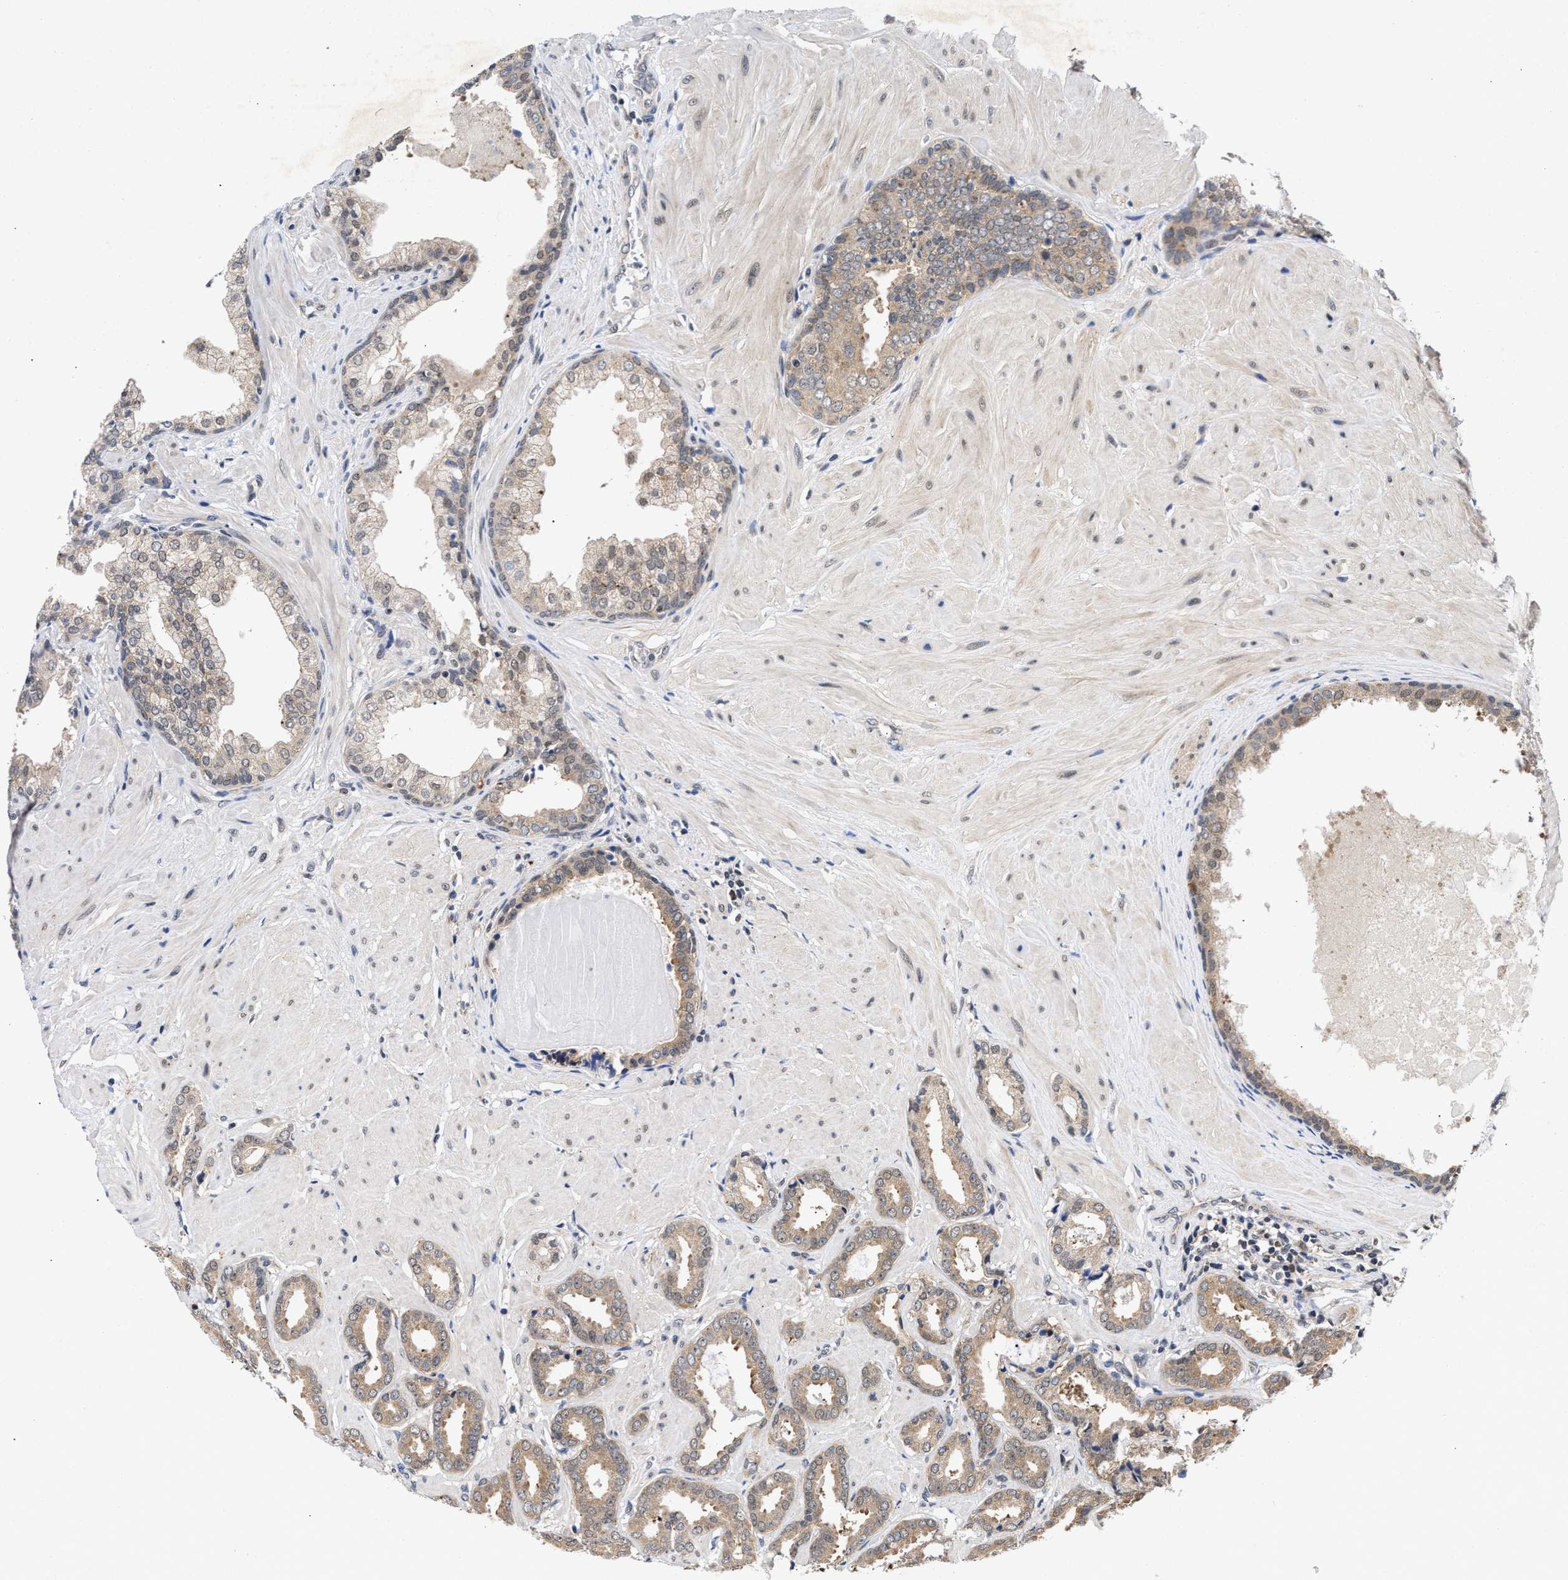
{"staining": {"intensity": "weak", "quantity": "25%-75%", "location": "cytoplasmic/membranous"}, "tissue": "prostate cancer", "cell_type": "Tumor cells", "image_type": "cancer", "snomed": [{"axis": "morphology", "description": "Adenocarcinoma, Low grade"}, {"axis": "topography", "description": "Prostate"}], "caption": "Immunohistochemistry micrograph of human prostate cancer (adenocarcinoma (low-grade)) stained for a protein (brown), which shows low levels of weak cytoplasmic/membranous positivity in approximately 25%-75% of tumor cells.", "gene": "CLIP2", "patient": {"sex": "male", "age": 53}}